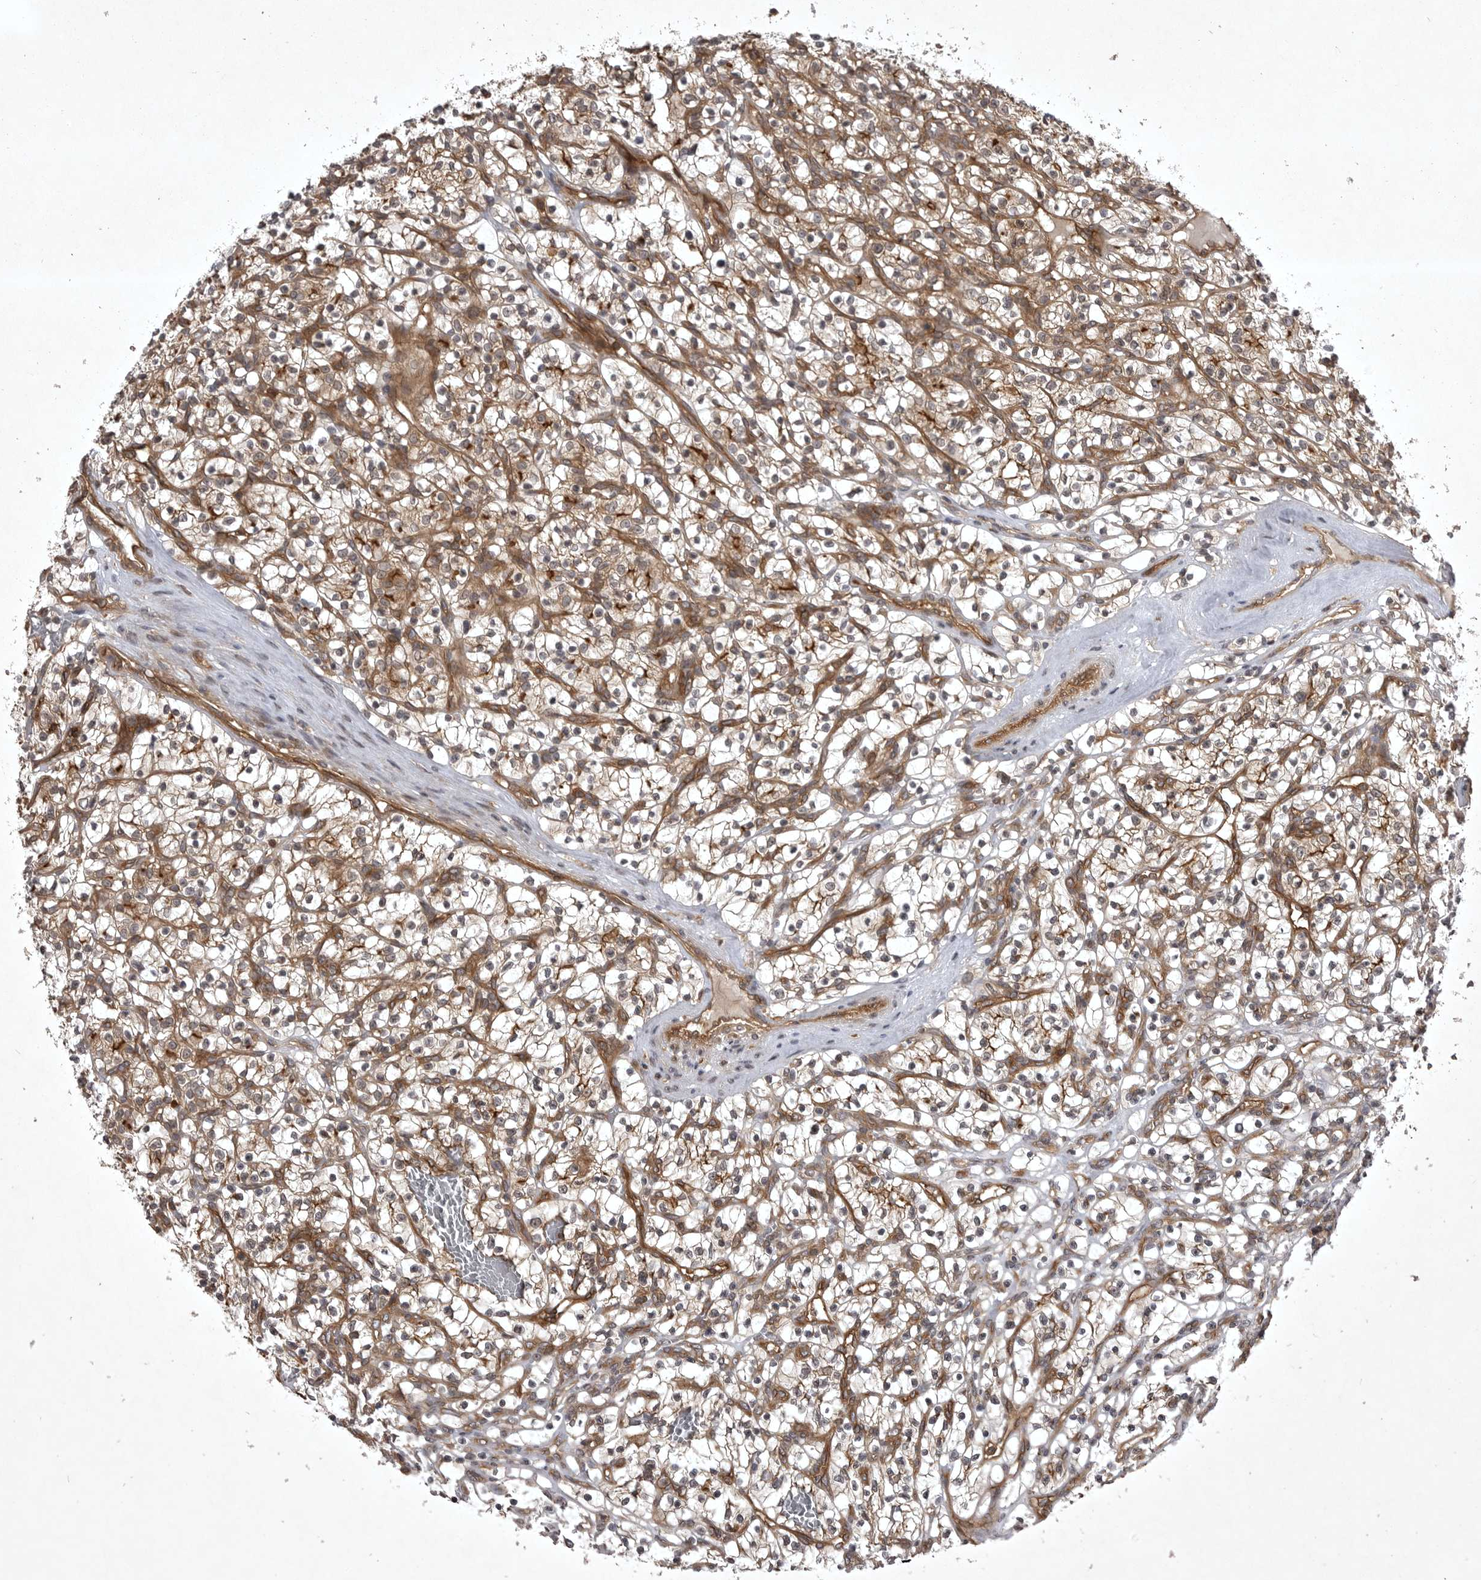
{"staining": {"intensity": "moderate", "quantity": ">75%", "location": "cytoplasmic/membranous"}, "tissue": "renal cancer", "cell_type": "Tumor cells", "image_type": "cancer", "snomed": [{"axis": "morphology", "description": "Adenocarcinoma, NOS"}, {"axis": "topography", "description": "Kidney"}], "caption": "The photomicrograph demonstrates staining of renal cancer (adenocarcinoma), revealing moderate cytoplasmic/membranous protein staining (brown color) within tumor cells.", "gene": "STK24", "patient": {"sex": "female", "age": 57}}